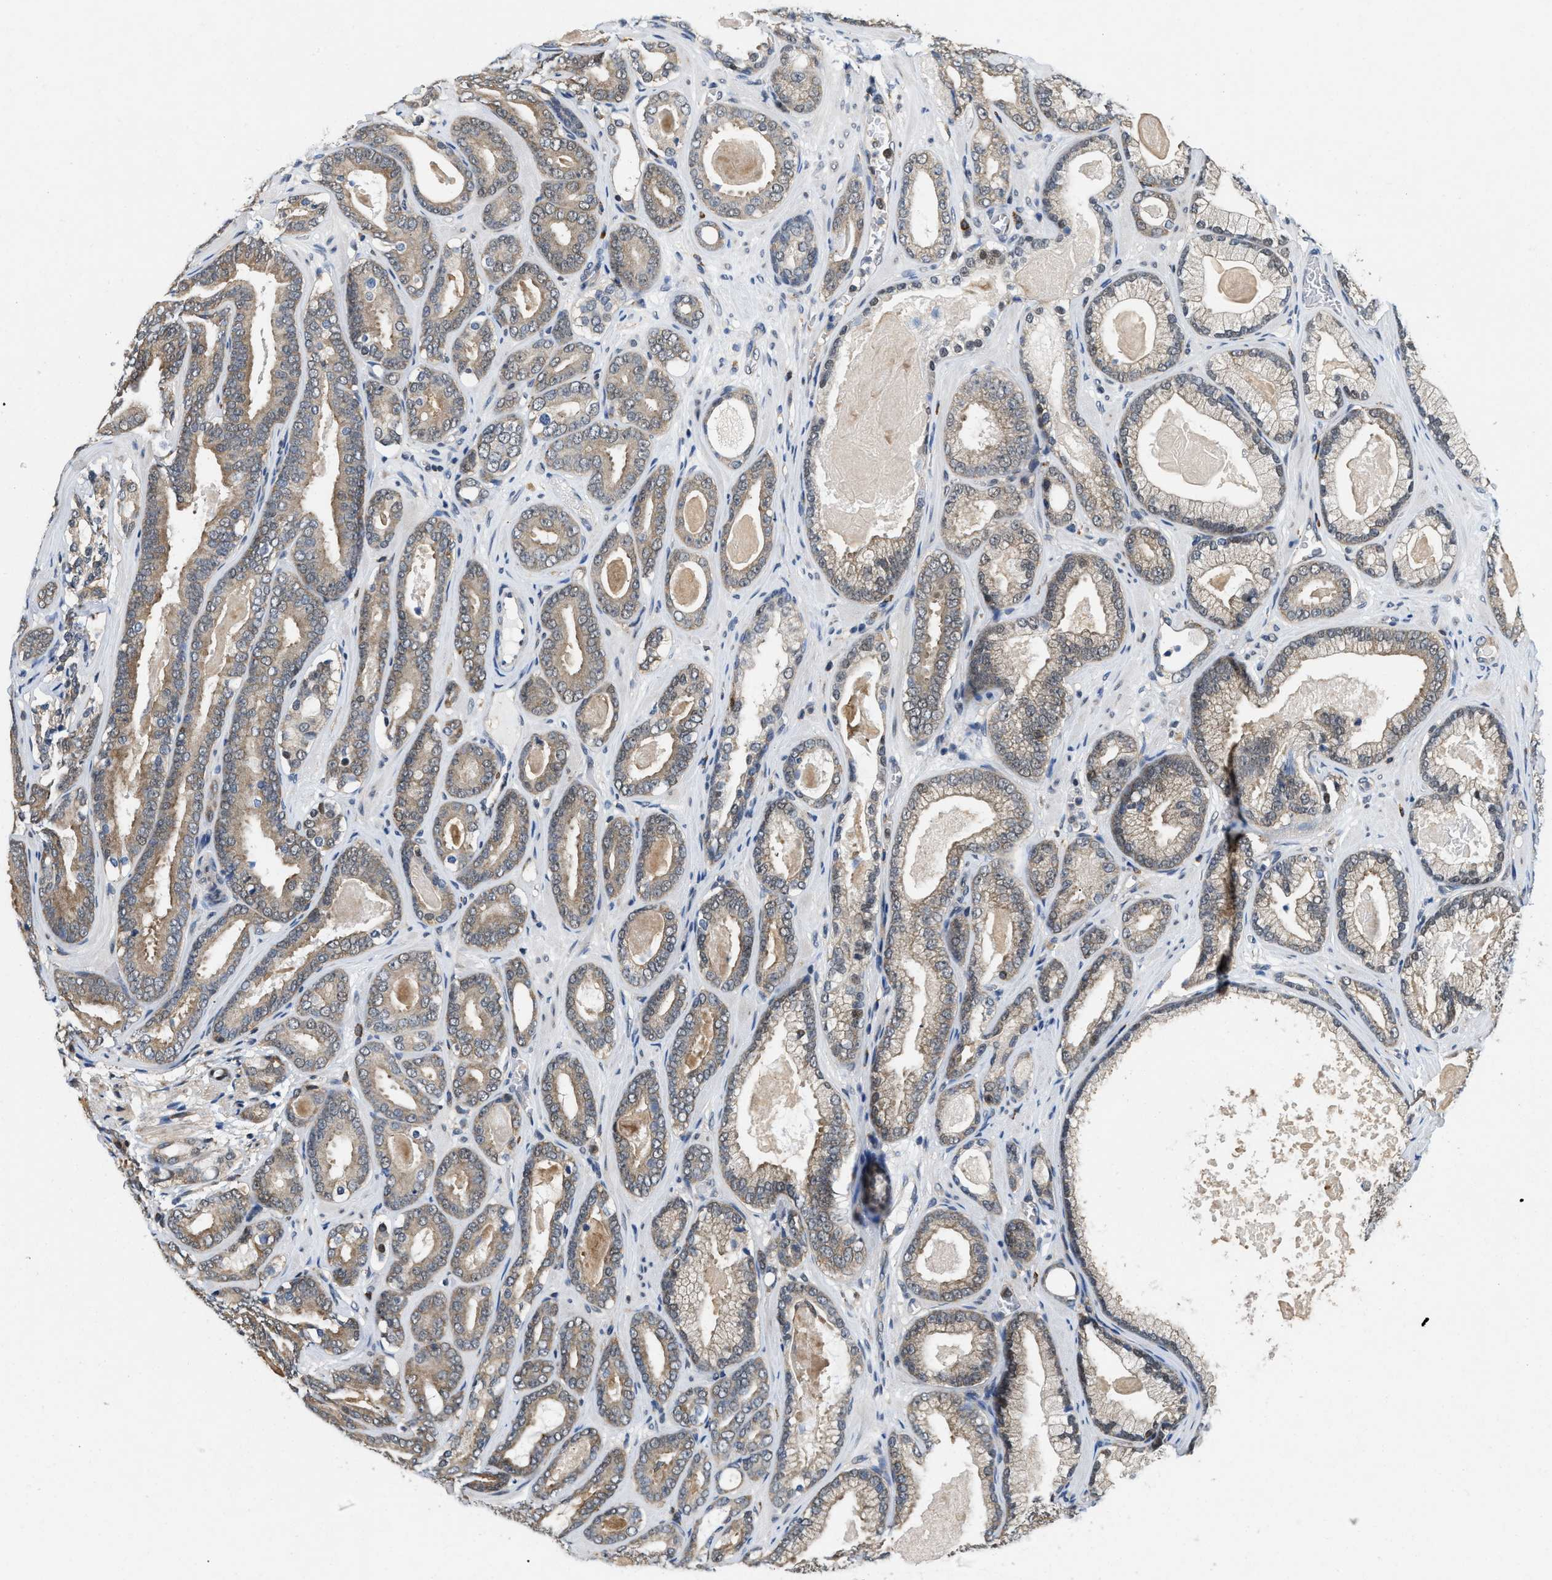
{"staining": {"intensity": "moderate", "quantity": "25%-75%", "location": "cytoplasmic/membranous"}, "tissue": "prostate cancer", "cell_type": "Tumor cells", "image_type": "cancer", "snomed": [{"axis": "morphology", "description": "Adenocarcinoma, High grade"}, {"axis": "topography", "description": "Prostate"}], "caption": "Moderate cytoplasmic/membranous staining is identified in about 25%-75% of tumor cells in prostate high-grade adenocarcinoma. (DAB (3,3'-diaminobenzidine) IHC with brightfield microscopy, high magnification).", "gene": "ATF7IP", "patient": {"sex": "male", "age": 60}}